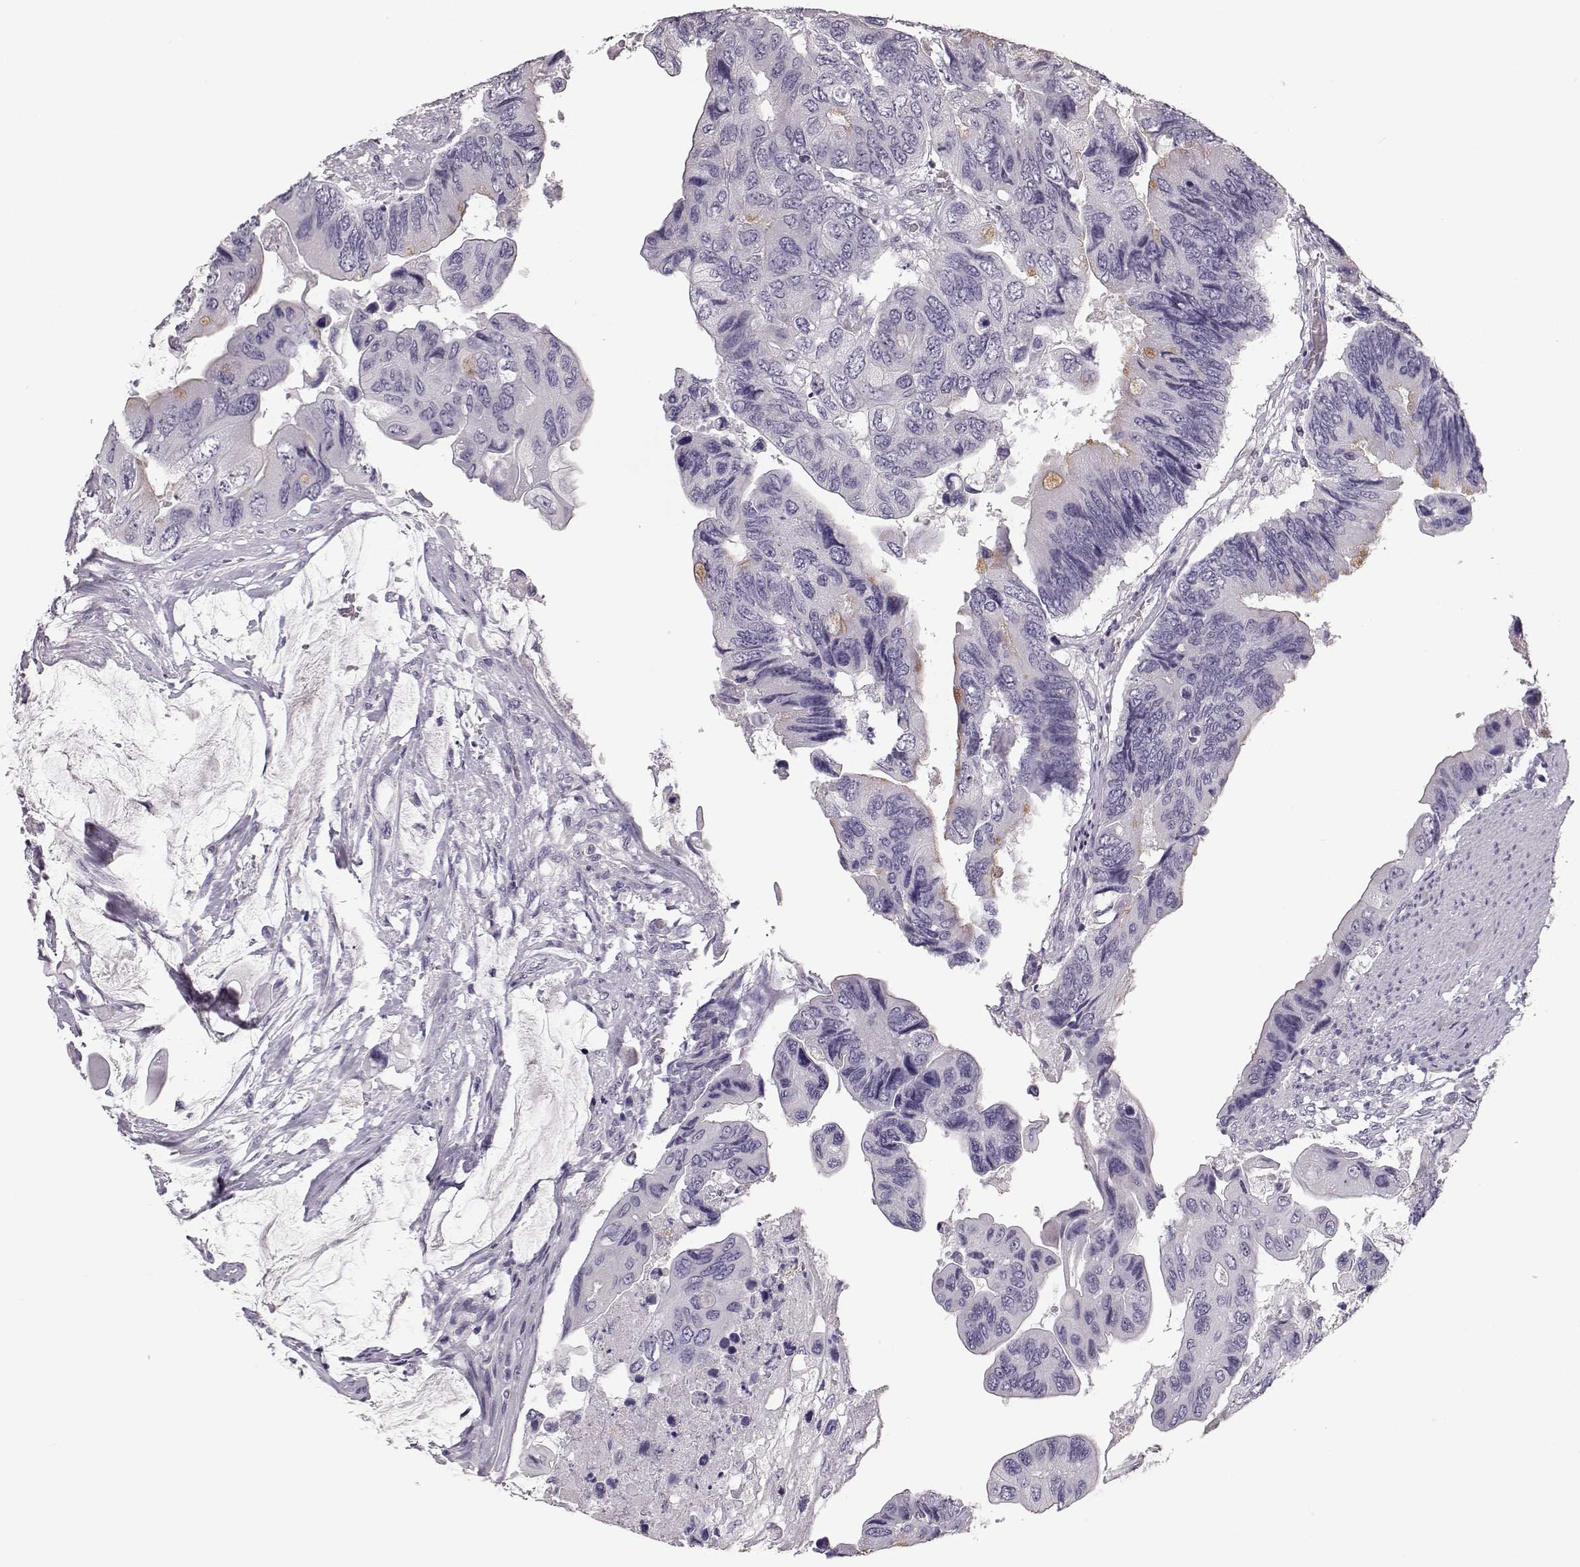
{"staining": {"intensity": "negative", "quantity": "none", "location": "none"}, "tissue": "colorectal cancer", "cell_type": "Tumor cells", "image_type": "cancer", "snomed": [{"axis": "morphology", "description": "Adenocarcinoma, NOS"}, {"axis": "topography", "description": "Rectum"}], "caption": "DAB (3,3'-diaminobenzidine) immunohistochemical staining of human colorectal cancer (adenocarcinoma) displays no significant staining in tumor cells. The staining is performed using DAB brown chromogen with nuclei counter-stained in using hematoxylin.", "gene": "NPTXR", "patient": {"sex": "male", "age": 63}}